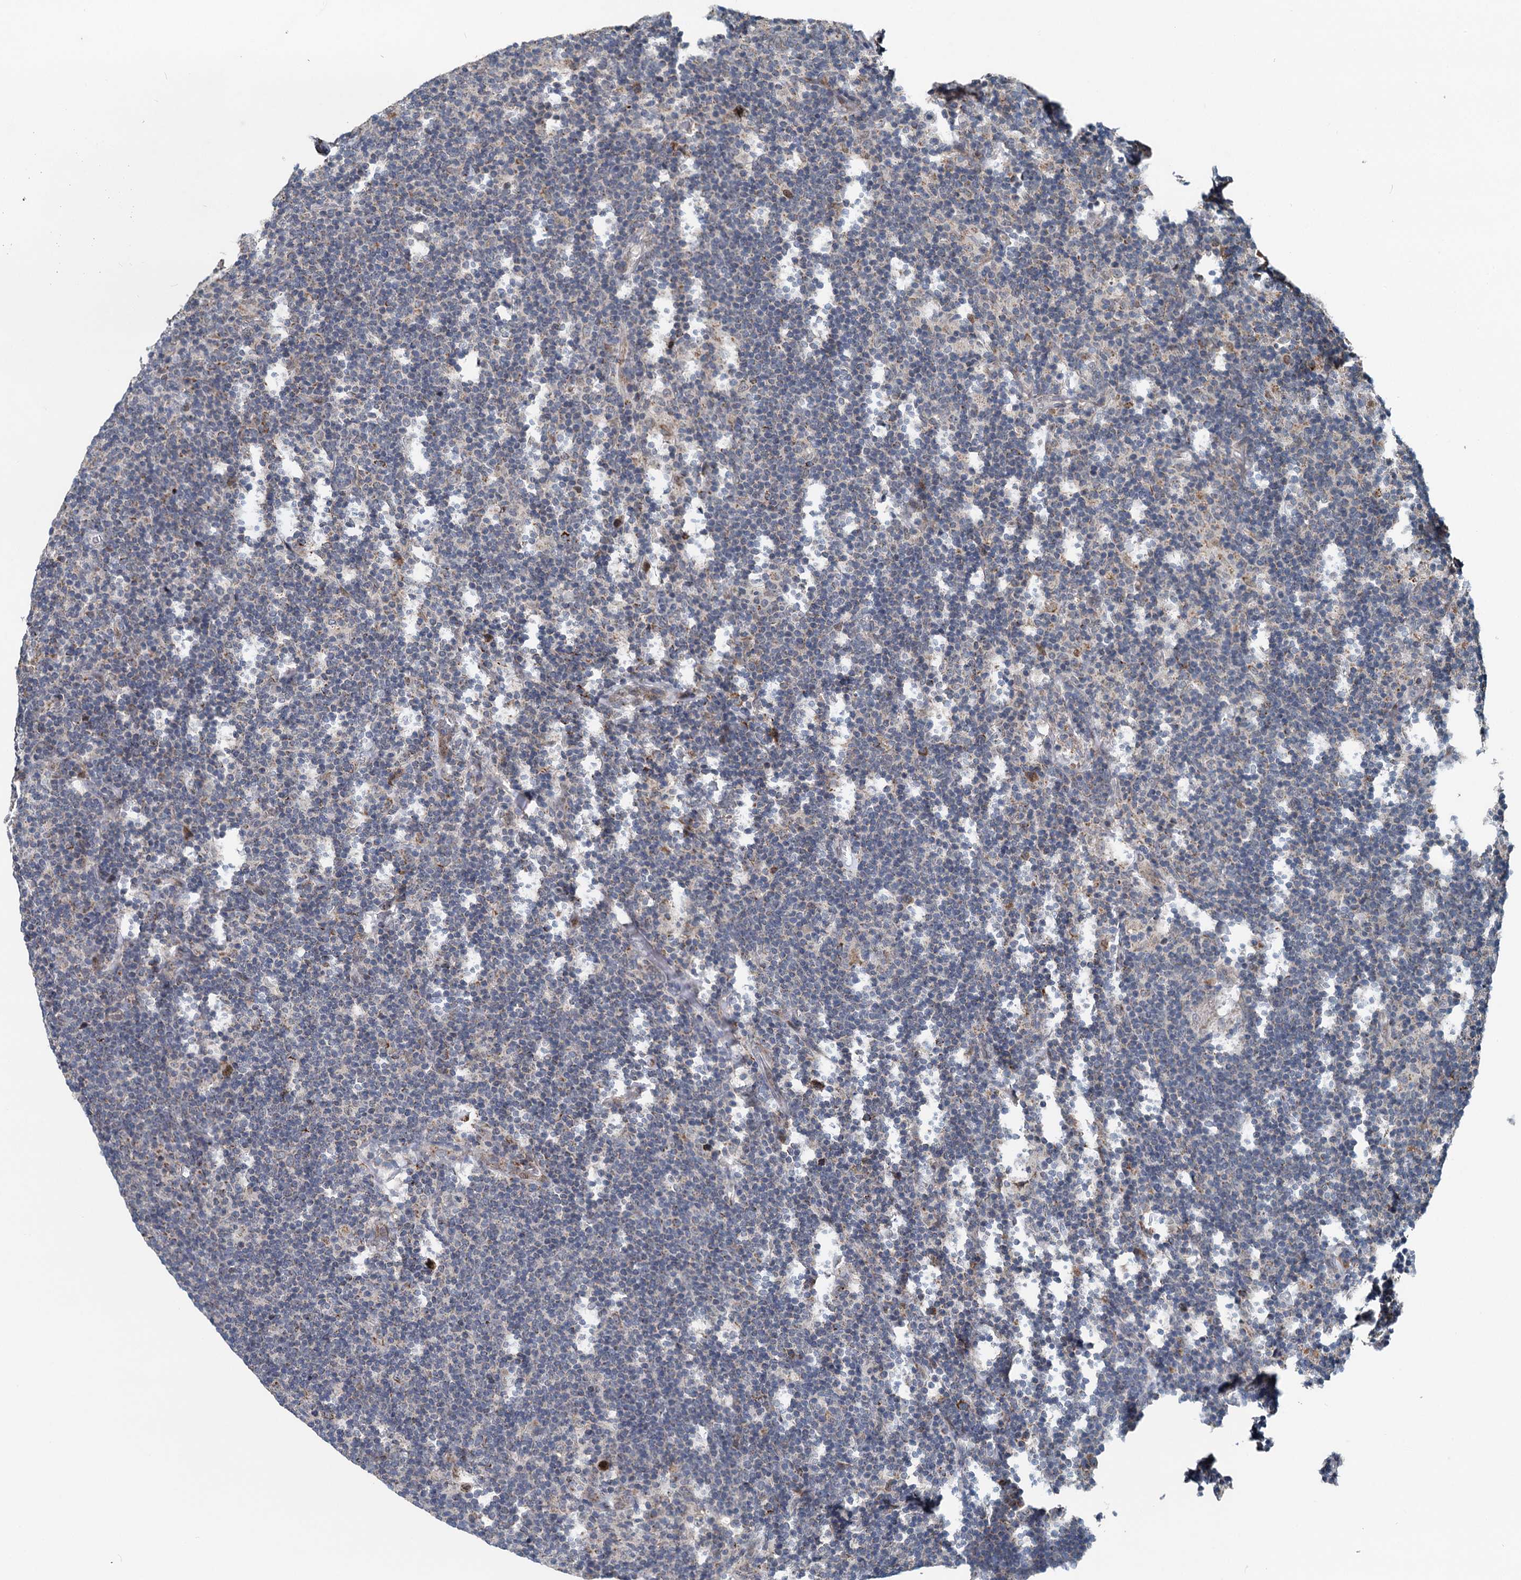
{"staining": {"intensity": "moderate", "quantity": ">75%", "location": "cytoplasmic/membranous"}, "tissue": "lymphoma", "cell_type": "Tumor cells", "image_type": "cancer", "snomed": [{"axis": "morphology", "description": "Hodgkin's disease, NOS"}, {"axis": "topography", "description": "Lymph node"}], "caption": "A brown stain labels moderate cytoplasmic/membranous expression of a protein in human Hodgkin's disease tumor cells.", "gene": "RITA1", "patient": {"sex": "female", "age": 57}}